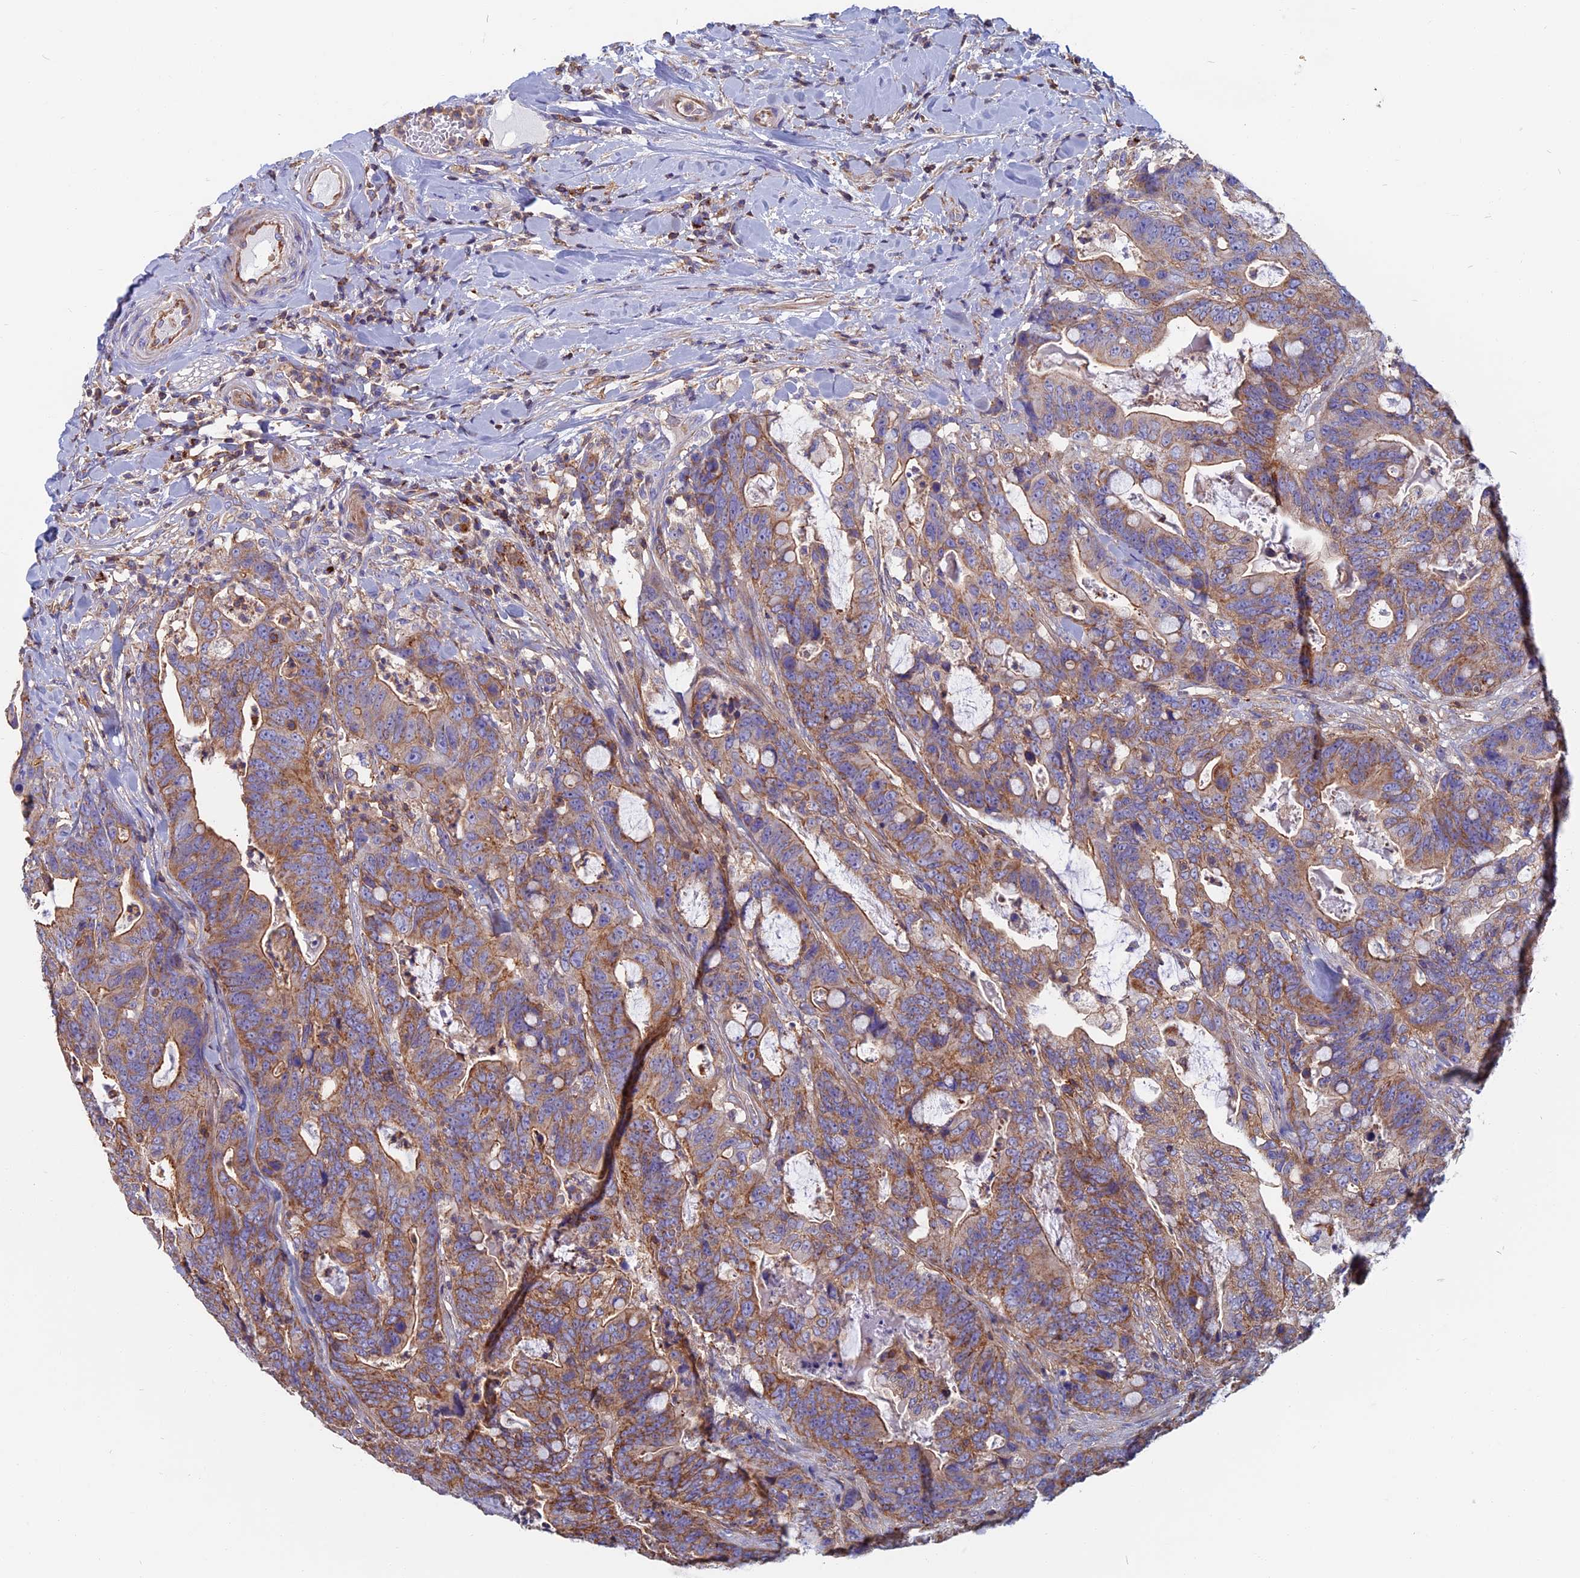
{"staining": {"intensity": "moderate", "quantity": ">75%", "location": "cytoplasmic/membranous"}, "tissue": "colorectal cancer", "cell_type": "Tumor cells", "image_type": "cancer", "snomed": [{"axis": "morphology", "description": "Adenocarcinoma, NOS"}, {"axis": "topography", "description": "Colon"}], "caption": "Immunohistochemistry micrograph of colorectal cancer (adenocarcinoma) stained for a protein (brown), which reveals medium levels of moderate cytoplasmic/membranous expression in about >75% of tumor cells.", "gene": "HSD17B8", "patient": {"sex": "female", "age": 82}}